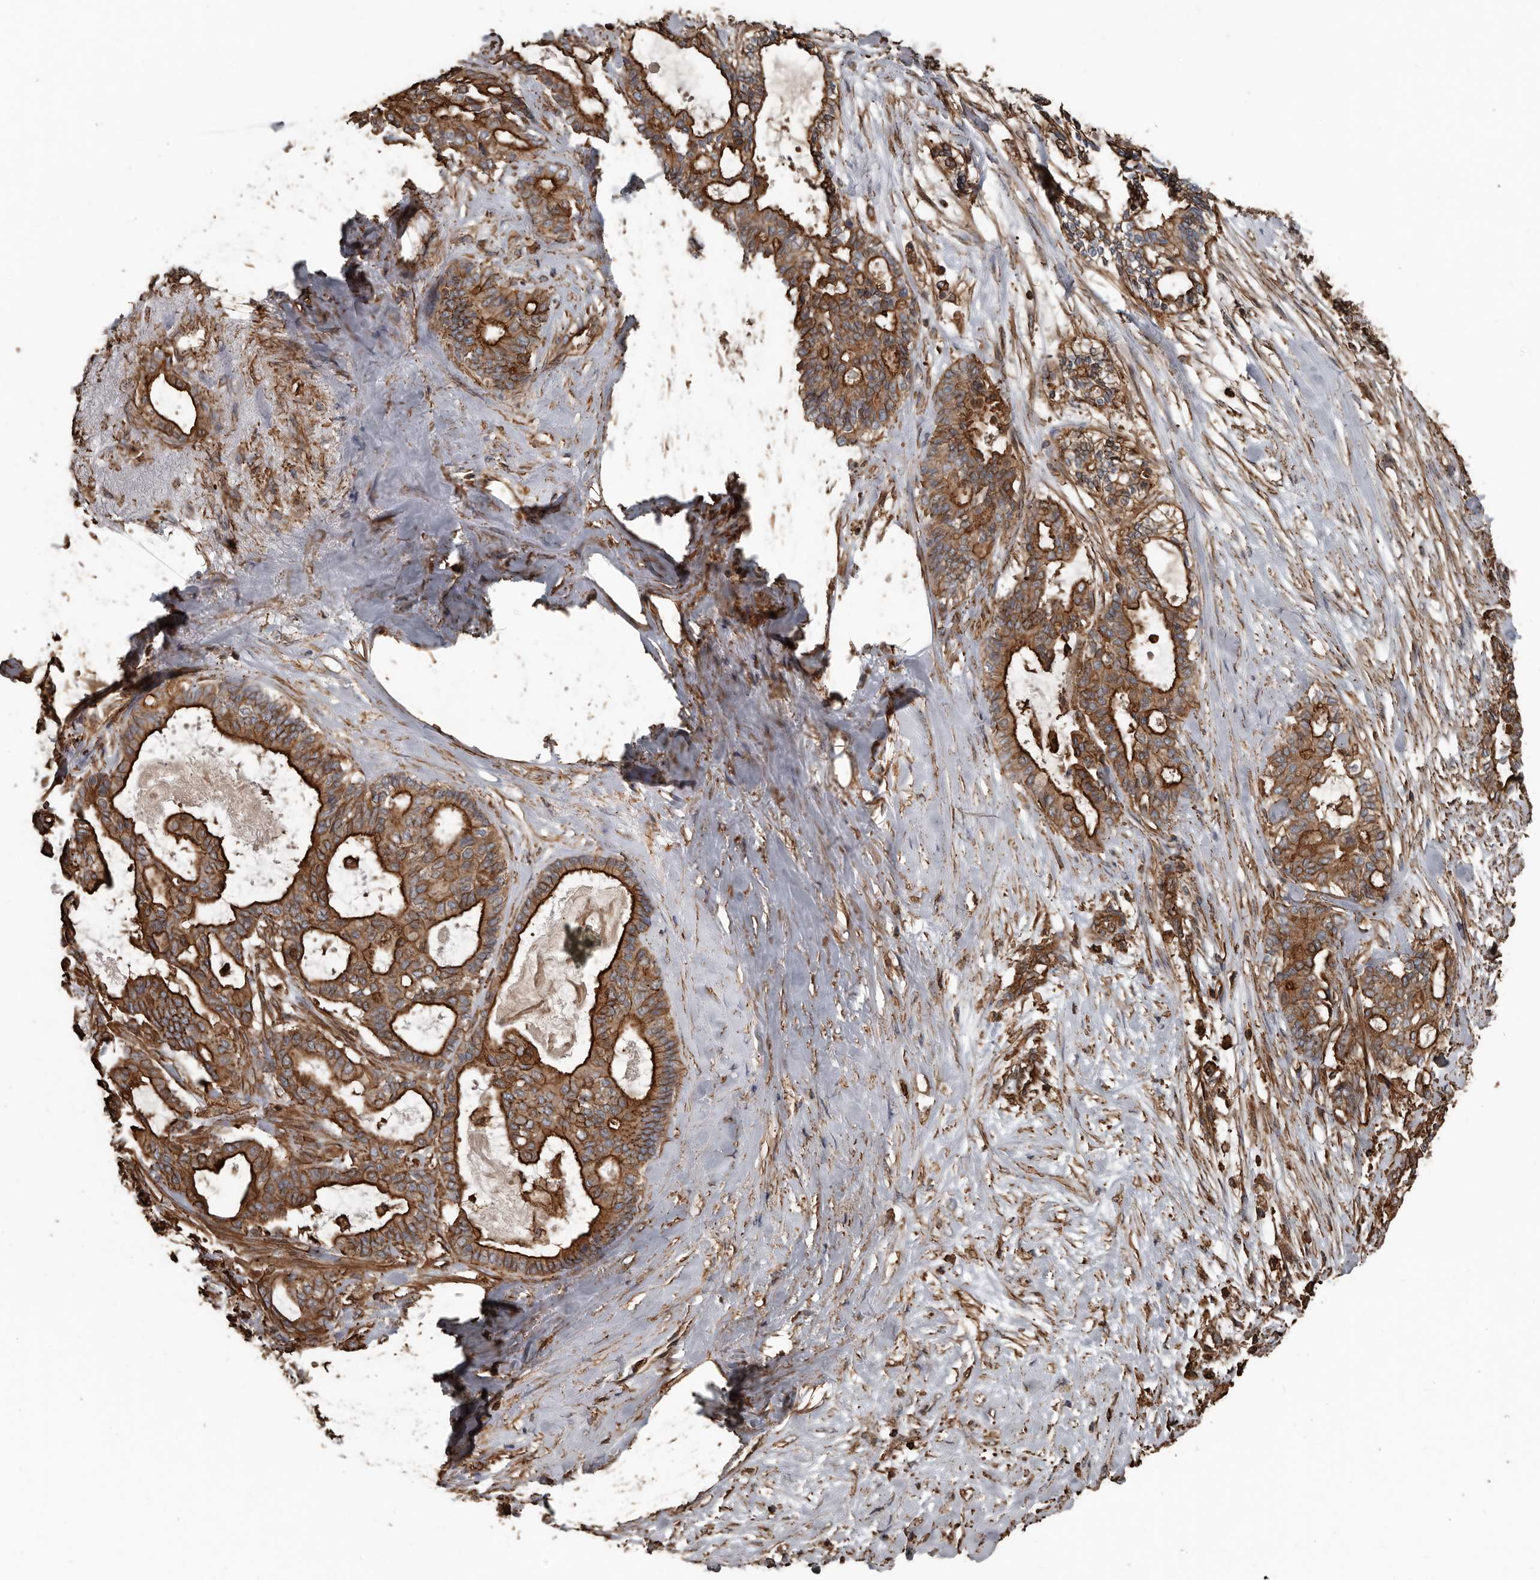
{"staining": {"intensity": "strong", "quantity": ">75%", "location": "cytoplasmic/membranous"}, "tissue": "pancreatic cancer", "cell_type": "Tumor cells", "image_type": "cancer", "snomed": [{"axis": "morphology", "description": "Adenocarcinoma, NOS"}, {"axis": "topography", "description": "Pancreas"}], "caption": "Tumor cells exhibit high levels of strong cytoplasmic/membranous expression in approximately >75% of cells in human pancreatic cancer (adenocarcinoma).", "gene": "DENND6B", "patient": {"sex": "male", "age": 63}}